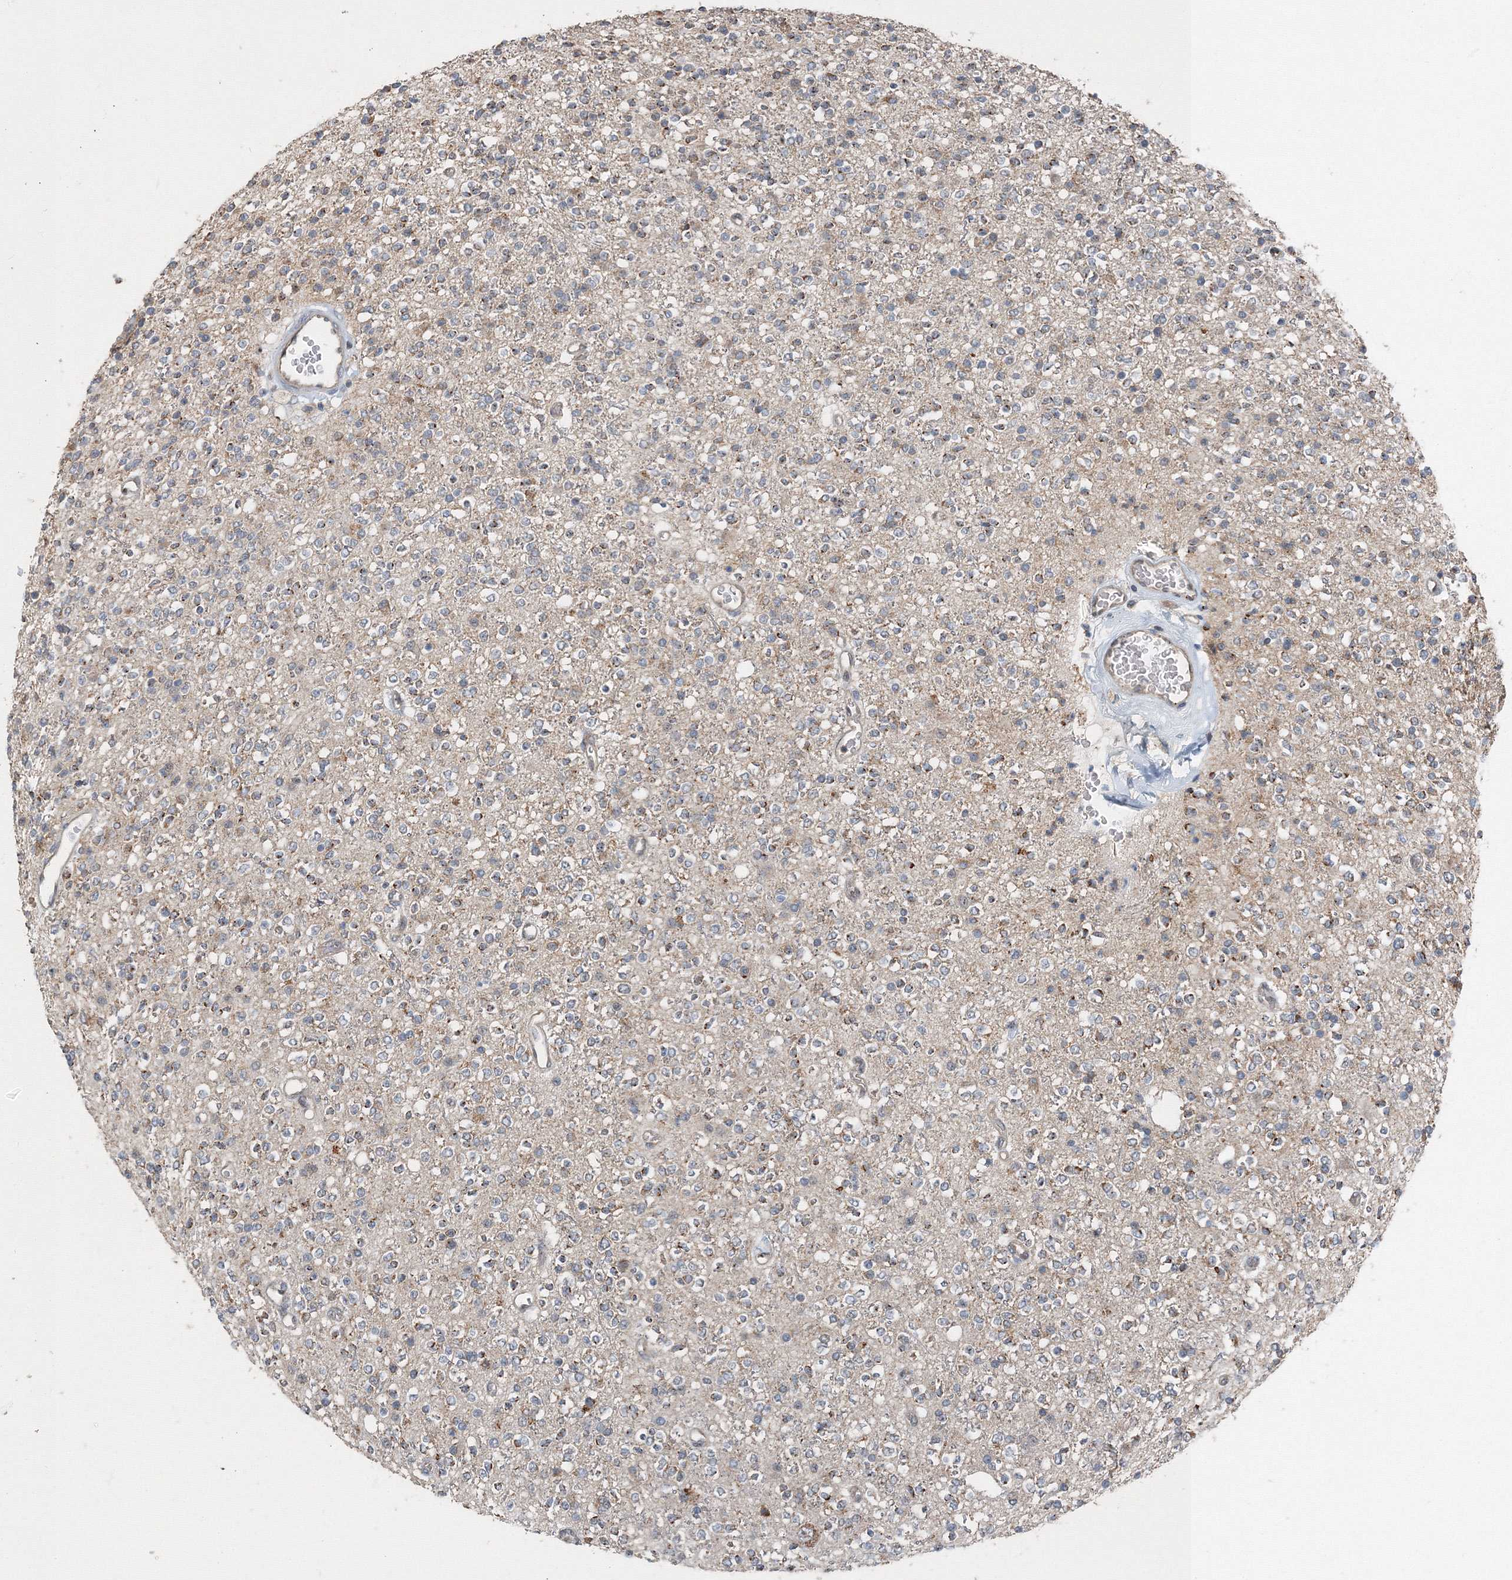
{"staining": {"intensity": "negative", "quantity": "none", "location": "none"}, "tissue": "glioma", "cell_type": "Tumor cells", "image_type": "cancer", "snomed": [{"axis": "morphology", "description": "Glioma, malignant, High grade"}, {"axis": "topography", "description": "Brain"}], "caption": "Immunohistochemical staining of malignant high-grade glioma reveals no significant staining in tumor cells.", "gene": "AASDH", "patient": {"sex": "male", "age": 34}}